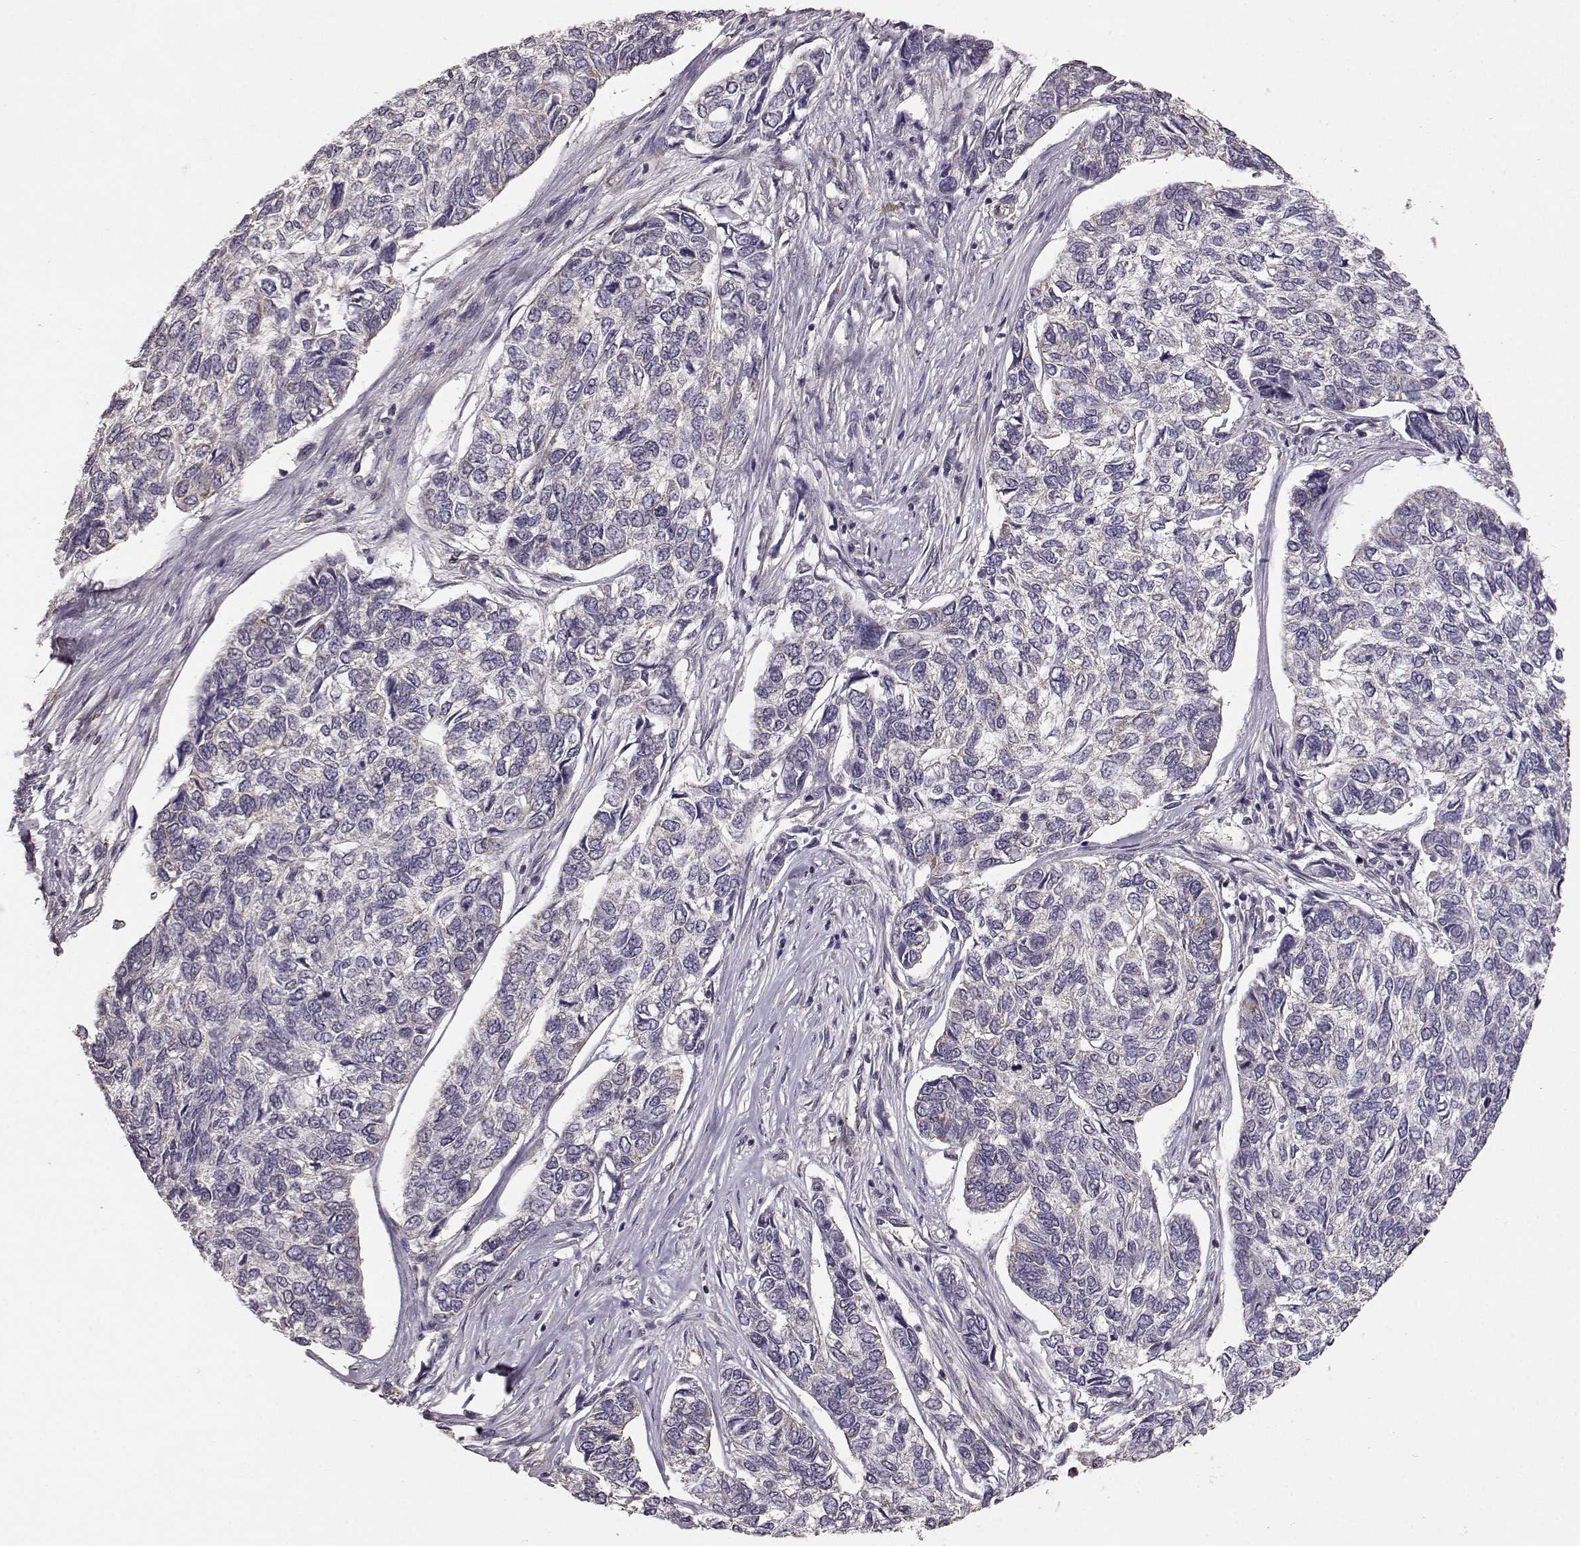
{"staining": {"intensity": "negative", "quantity": "none", "location": "none"}, "tissue": "skin cancer", "cell_type": "Tumor cells", "image_type": "cancer", "snomed": [{"axis": "morphology", "description": "Basal cell carcinoma"}, {"axis": "topography", "description": "Skin"}], "caption": "The histopathology image displays no staining of tumor cells in skin cancer (basal cell carcinoma).", "gene": "ERBB3", "patient": {"sex": "female", "age": 65}}